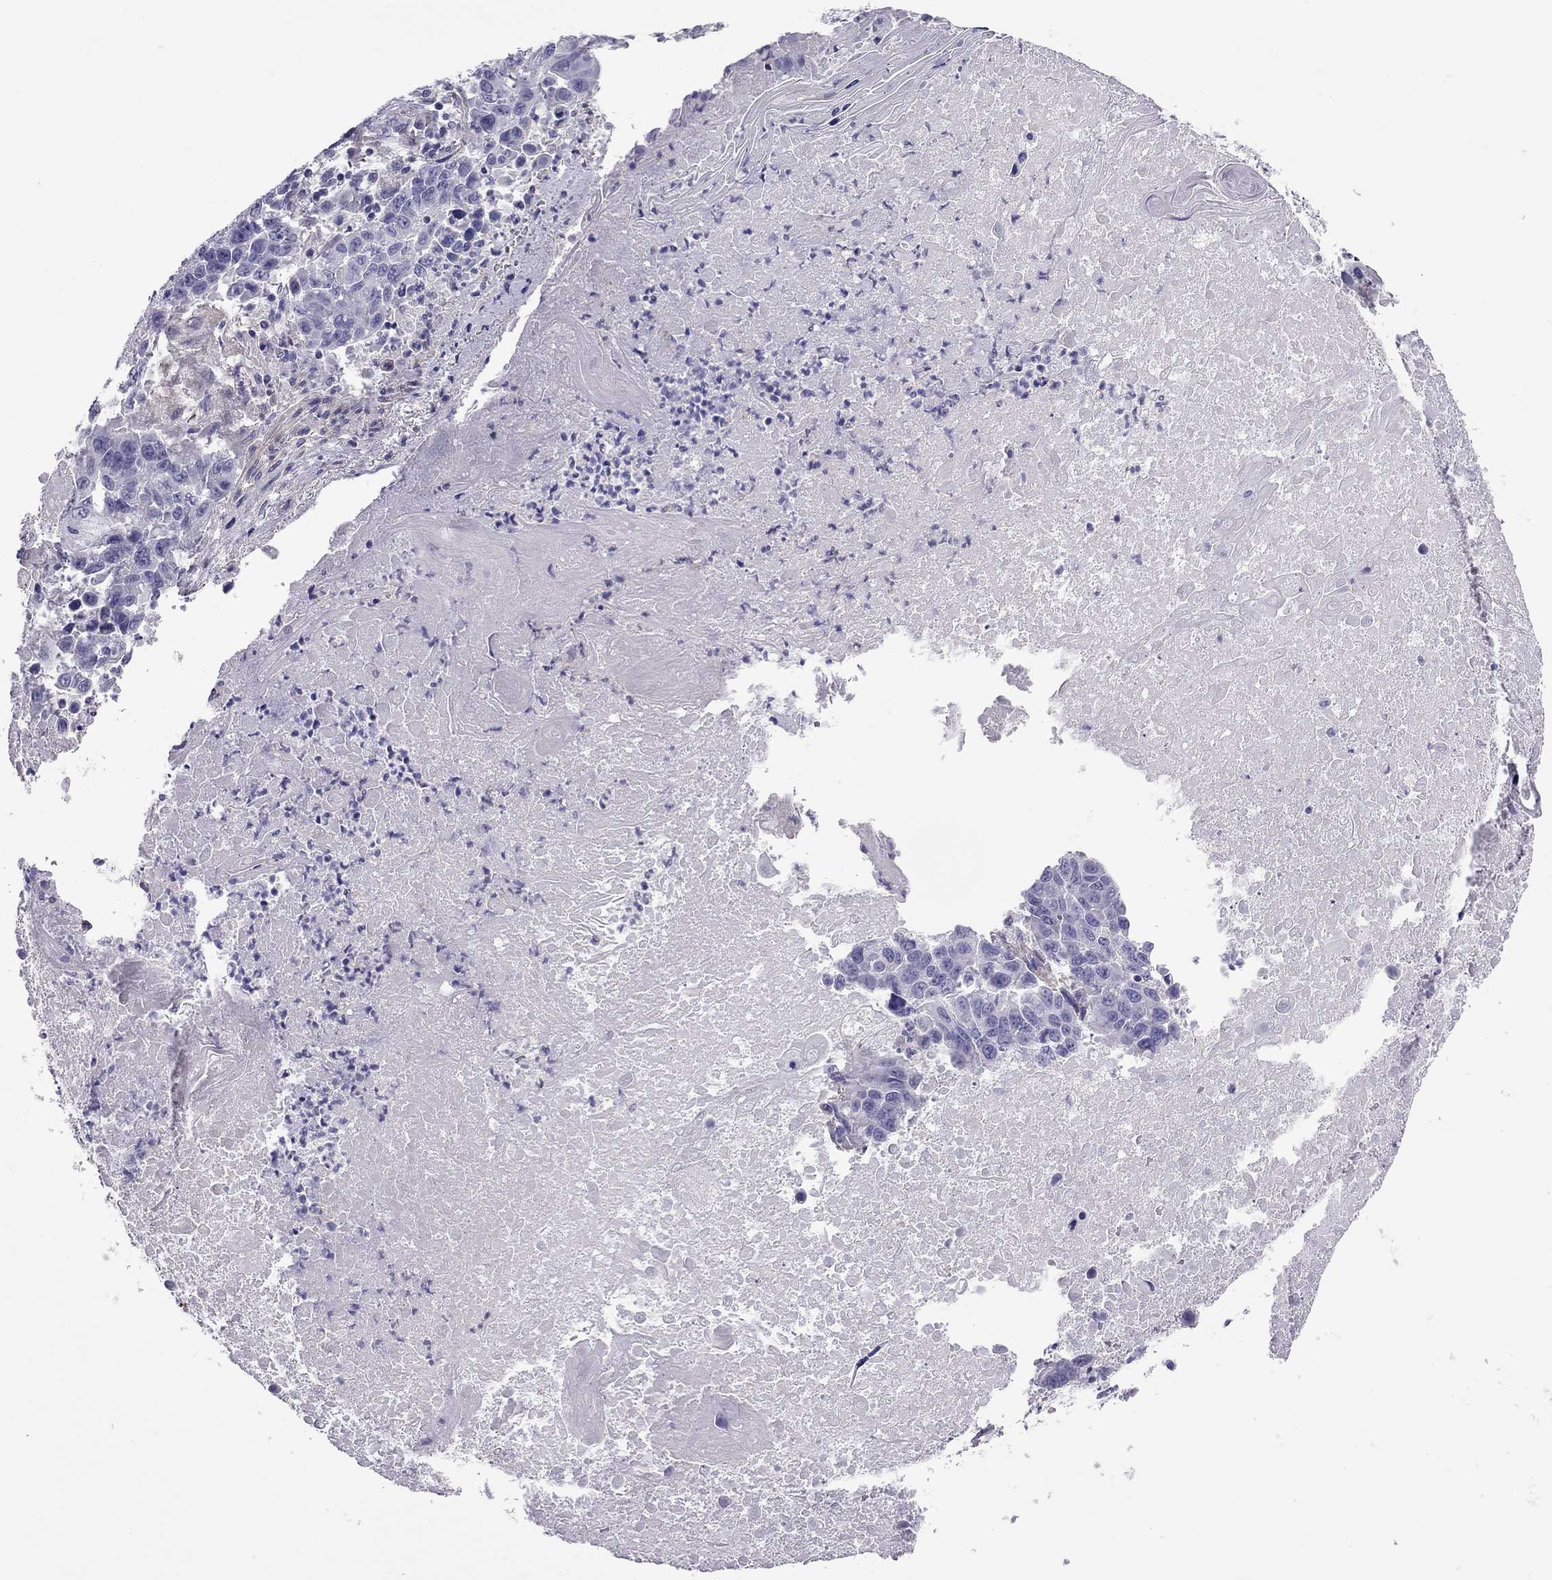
{"staining": {"intensity": "negative", "quantity": "none", "location": "none"}, "tissue": "lung cancer", "cell_type": "Tumor cells", "image_type": "cancer", "snomed": [{"axis": "morphology", "description": "Squamous cell carcinoma, NOS"}, {"axis": "topography", "description": "Lung"}], "caption": "Immunohistochemical staining of human lung squamous cell carcinoma reveals no significant positivity in tumor cells. (Immunohistochemistry (ihc), brightfield microscopy, high magnification).", "gene": "SLC16A8", "patient": {"sex": "male", "age": 73}}